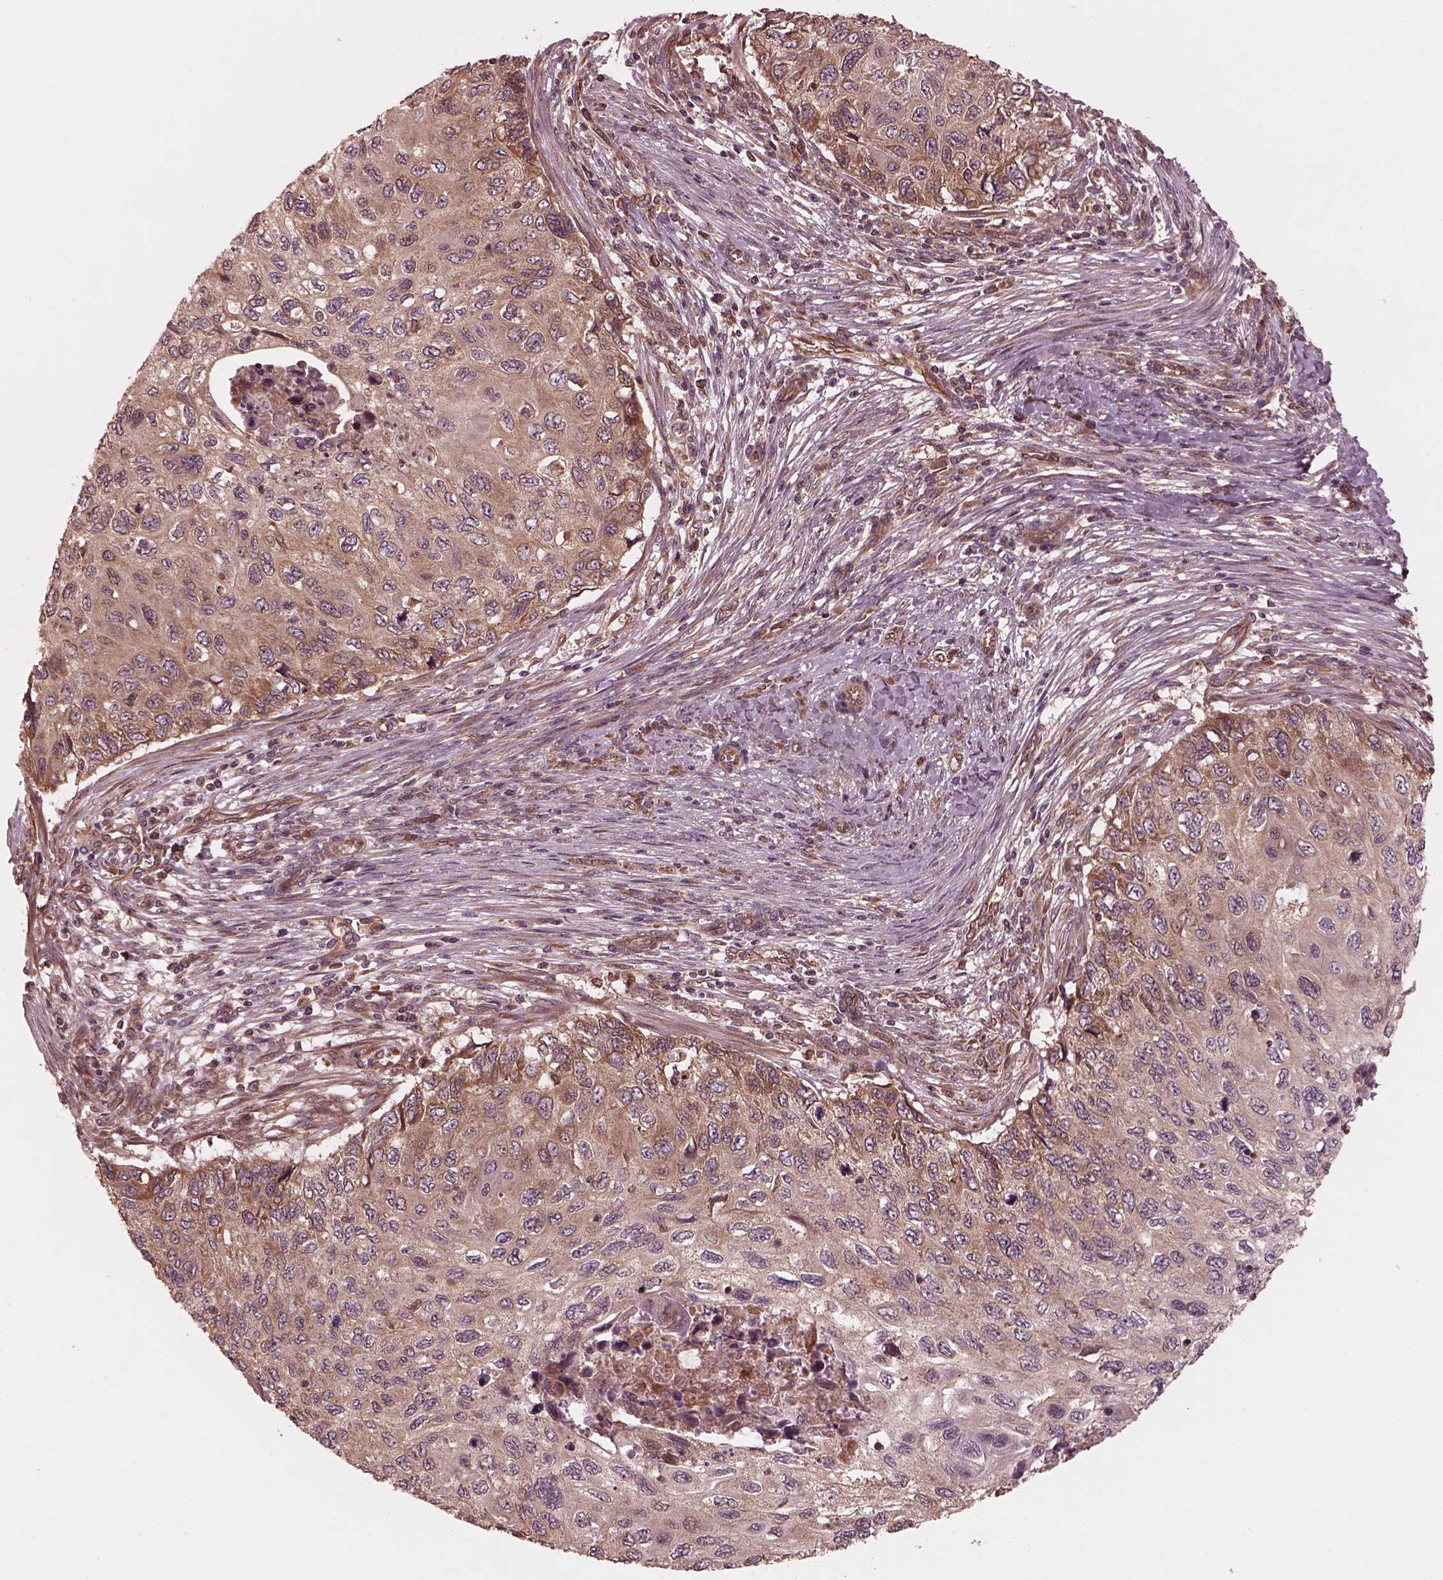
{"staining": {"intensity": "moderate", "quantity": ">75%", "location": "cytoplasmic/membranous"}, "tissue": "cervical cancer", "cell_type": "Tumor cells", "image_type": "cancer", "snomed": [{"axis": "morphology", "description": "Squamous cell carcinoma, NOS"}, {"axis": "topography", "description": "Cervix"}], "caption": "Cervical squamous cell carcinoma stained with a protein marker displays moderate staining in tumor cells.", "gene": "PIK3R2", "patient": {"sex": "female", "age": 70}}